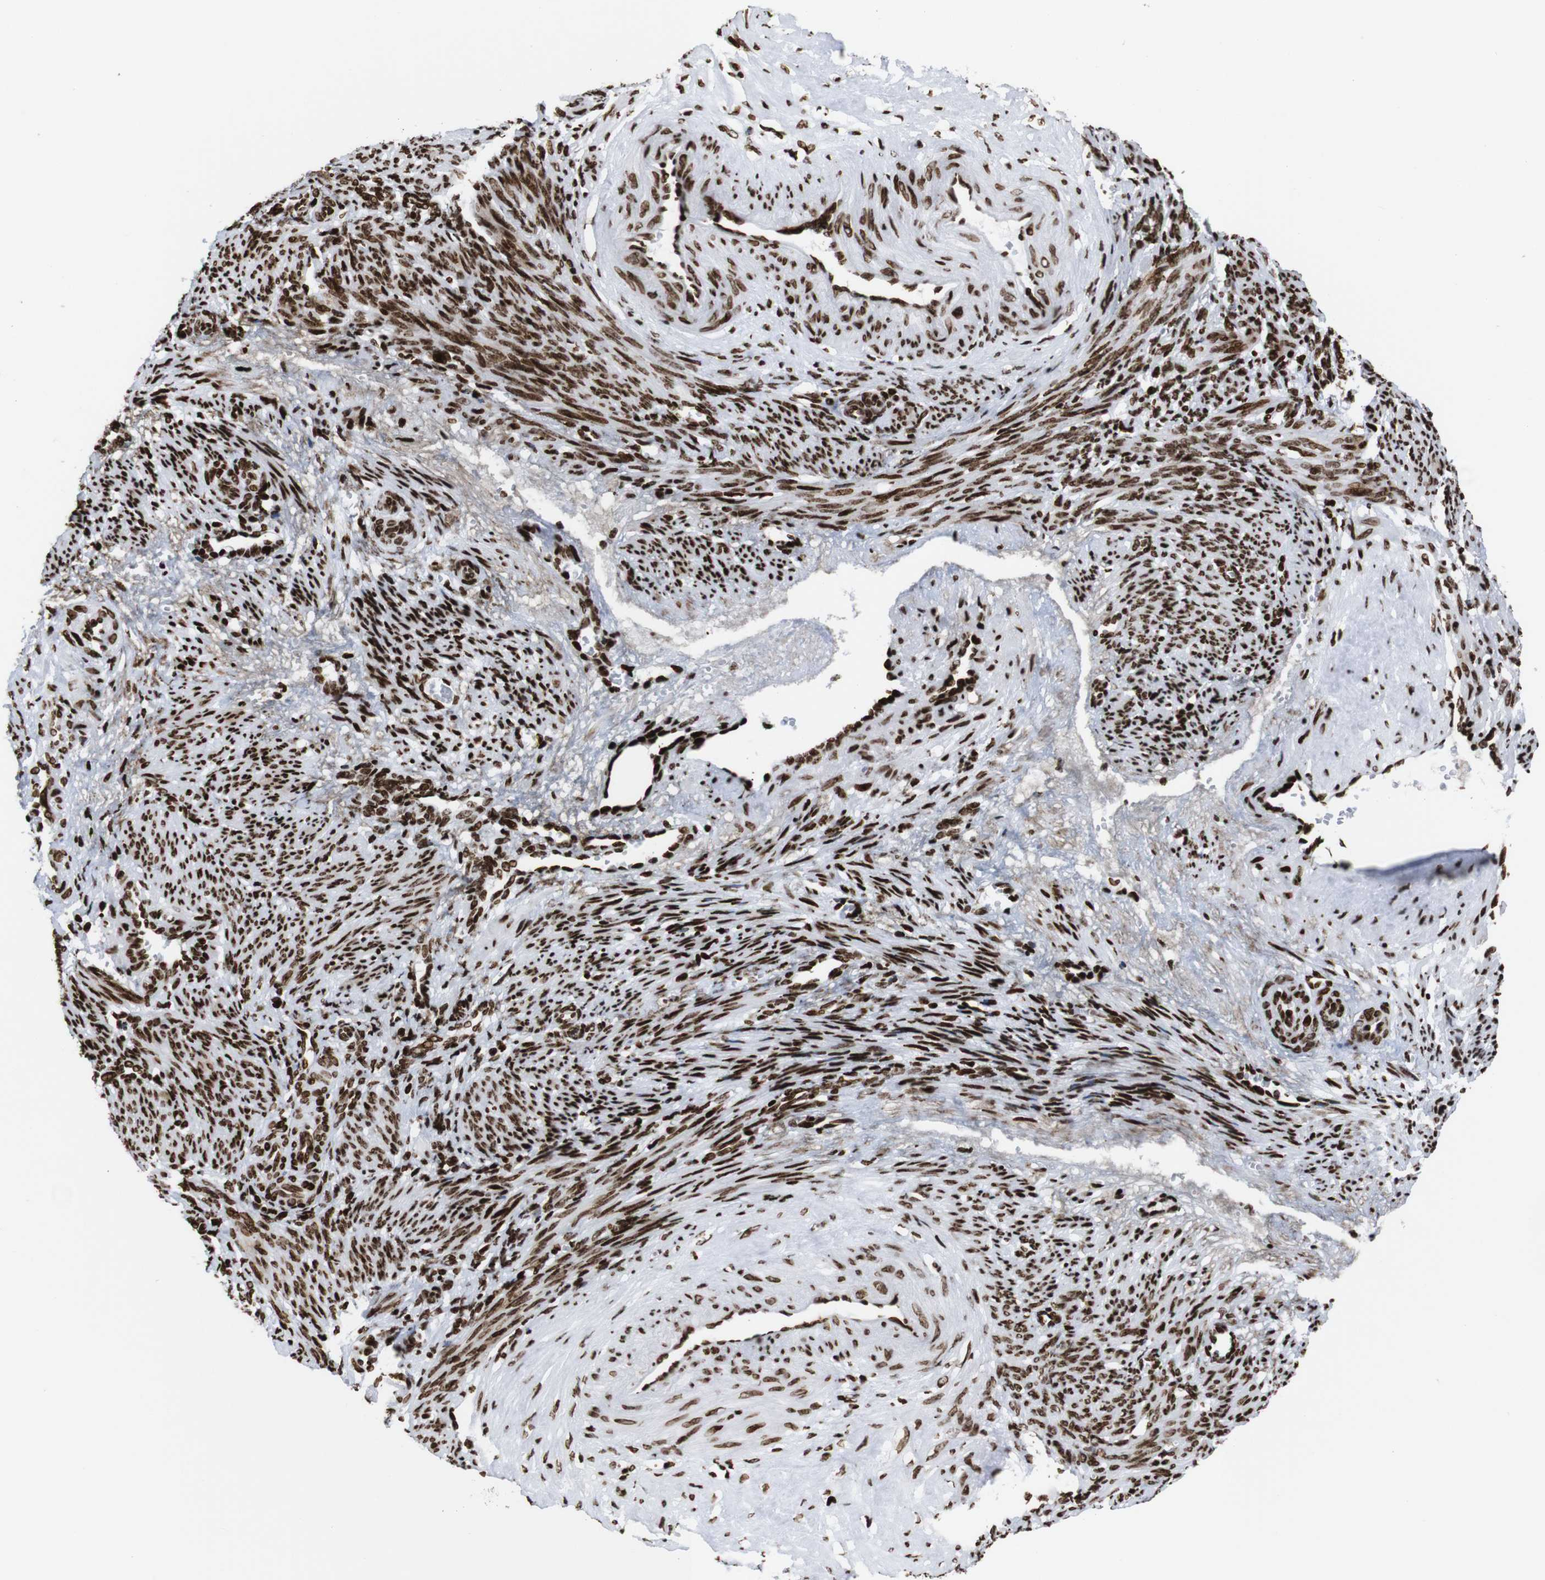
{"staining": {"intensity": "strong", "quantity": ">75%", "location": "nuclear"}, "tissue": "smooth muscle", "cell_type": "Smooth muscle cells", "image_type": "normal", "snomed": [{"axis": "morphology", "description": "Normal tissue, NOS"}, {"axis": "topography", "description": "Endometrium"}], "caption": "Unremarkable smooth muscle exhibits strong nuclear expression in about >75% of smooth muscle cells (IHC, brightfield microscopy, high magnification)..", "gene": "H1", "patient": {"sex": "female", "age": 33}}